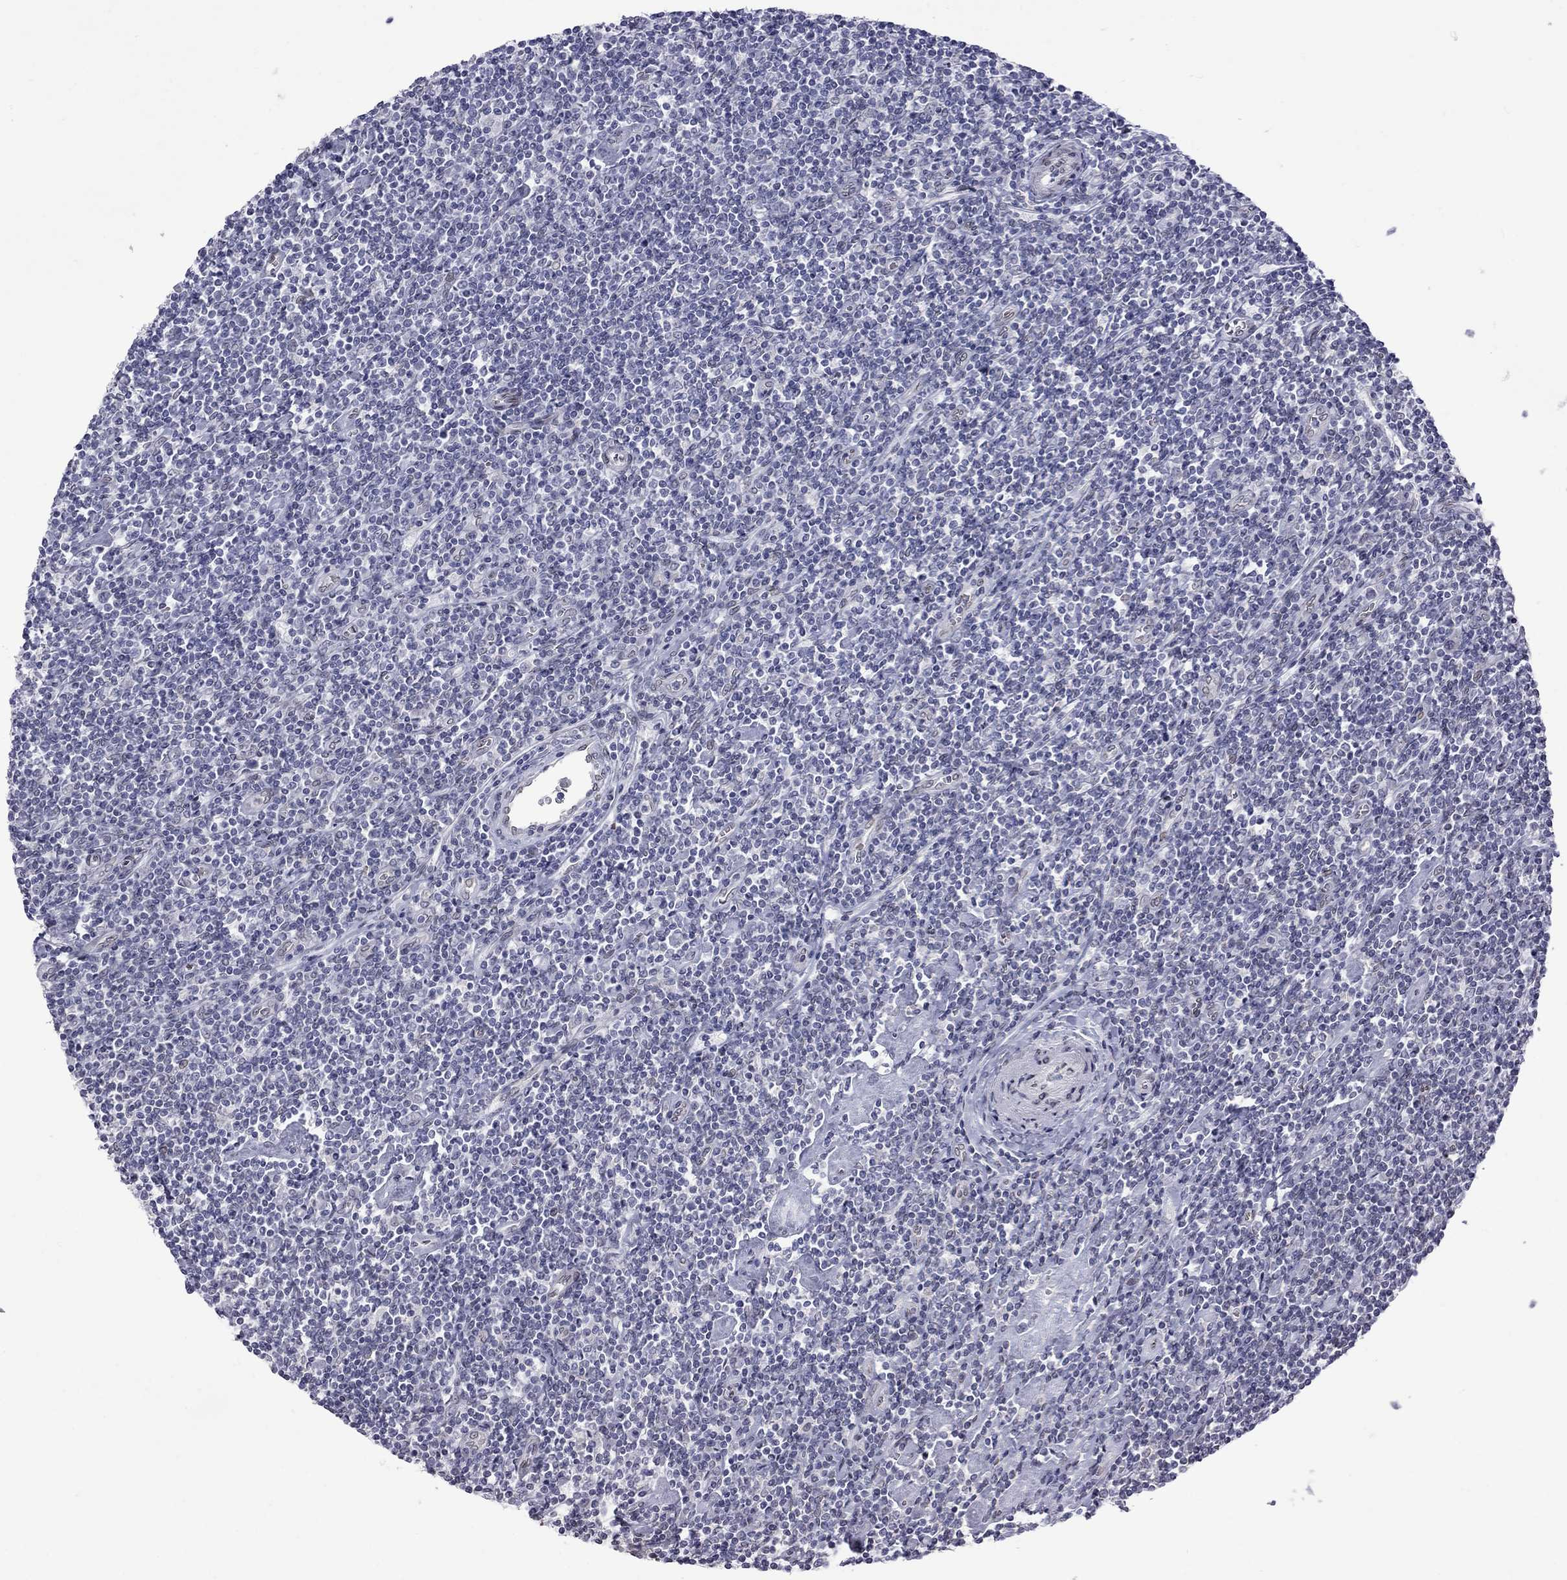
{"staining": {"intensity": "negative", "quantity": "none", "location": "none"}, "tissue": "lymphoma", "cell_type": "Tumor cells", "image_type": "cancer", "snomed": [{"axis": "morphology", "description": "Hodgkin's disease, NOS"}, {"axis": "topography", "description": "Lymph node"}], "caption": "Human lymphoma stained for a protein using immunohistochemistry (IHC) demonstrates no expression in tumor cells.", "gene": "CLTCL1", "patient": {"sex": "male", "age": 40}}